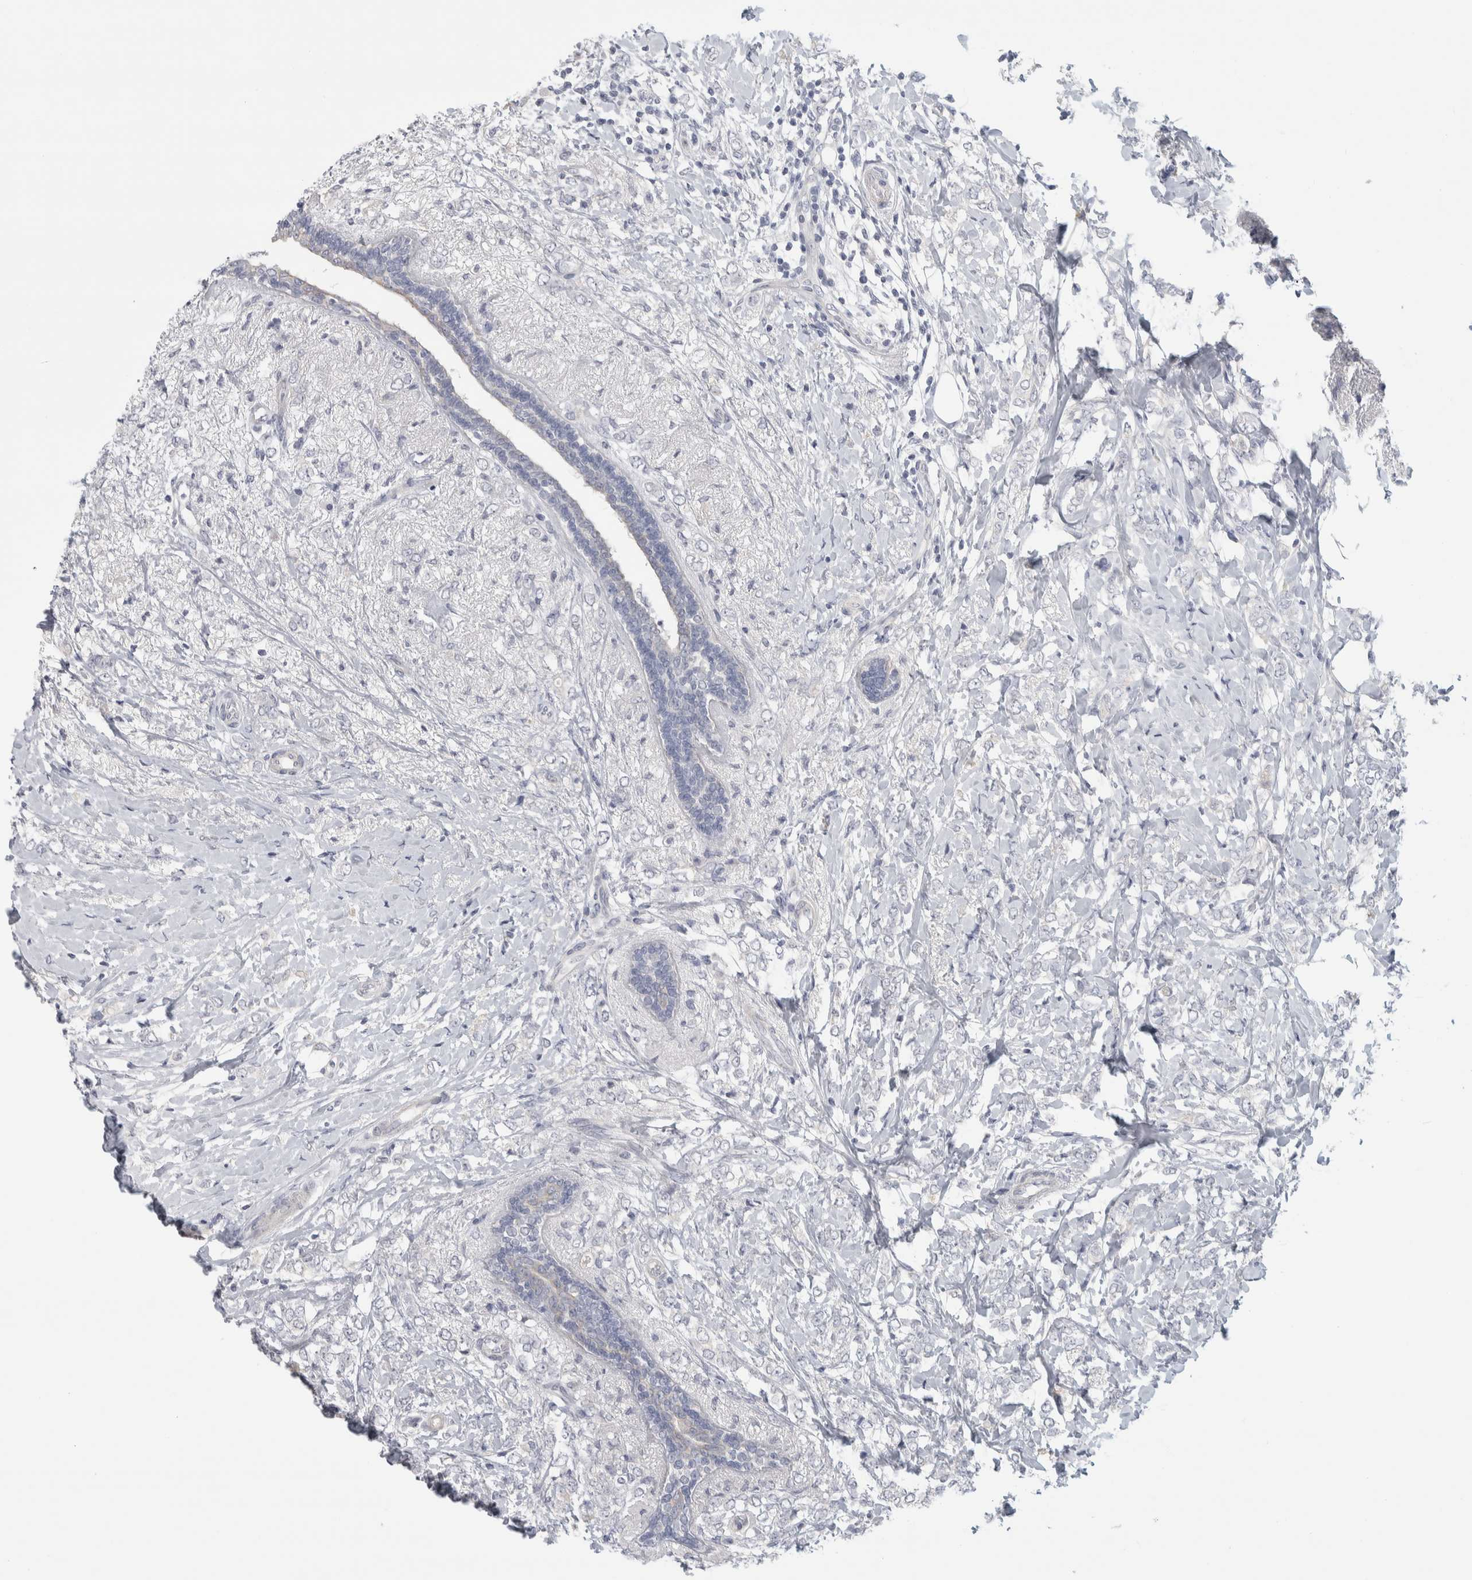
{"staining": {"intensity": "negative", "quantity": "none", "location": "none"}, "tissue": "breast cancer", "cell_type": "Tumor cells", "image_type": "cancer", "snomed": [{"axis": "morphology", "description": "Normal tissue, NOS"}, {"axis": "morphology", "description": "Lobular carcinoma"}, {"axis": "topography", "description": "Breast"}], "caption": "High power microscopy image of an IHC histopathology image of breast lobular carcinoma, revealing no significant expression in tumor cells.", "gene": "DCXR", "patient": {"sex": "female", "age": 47}}